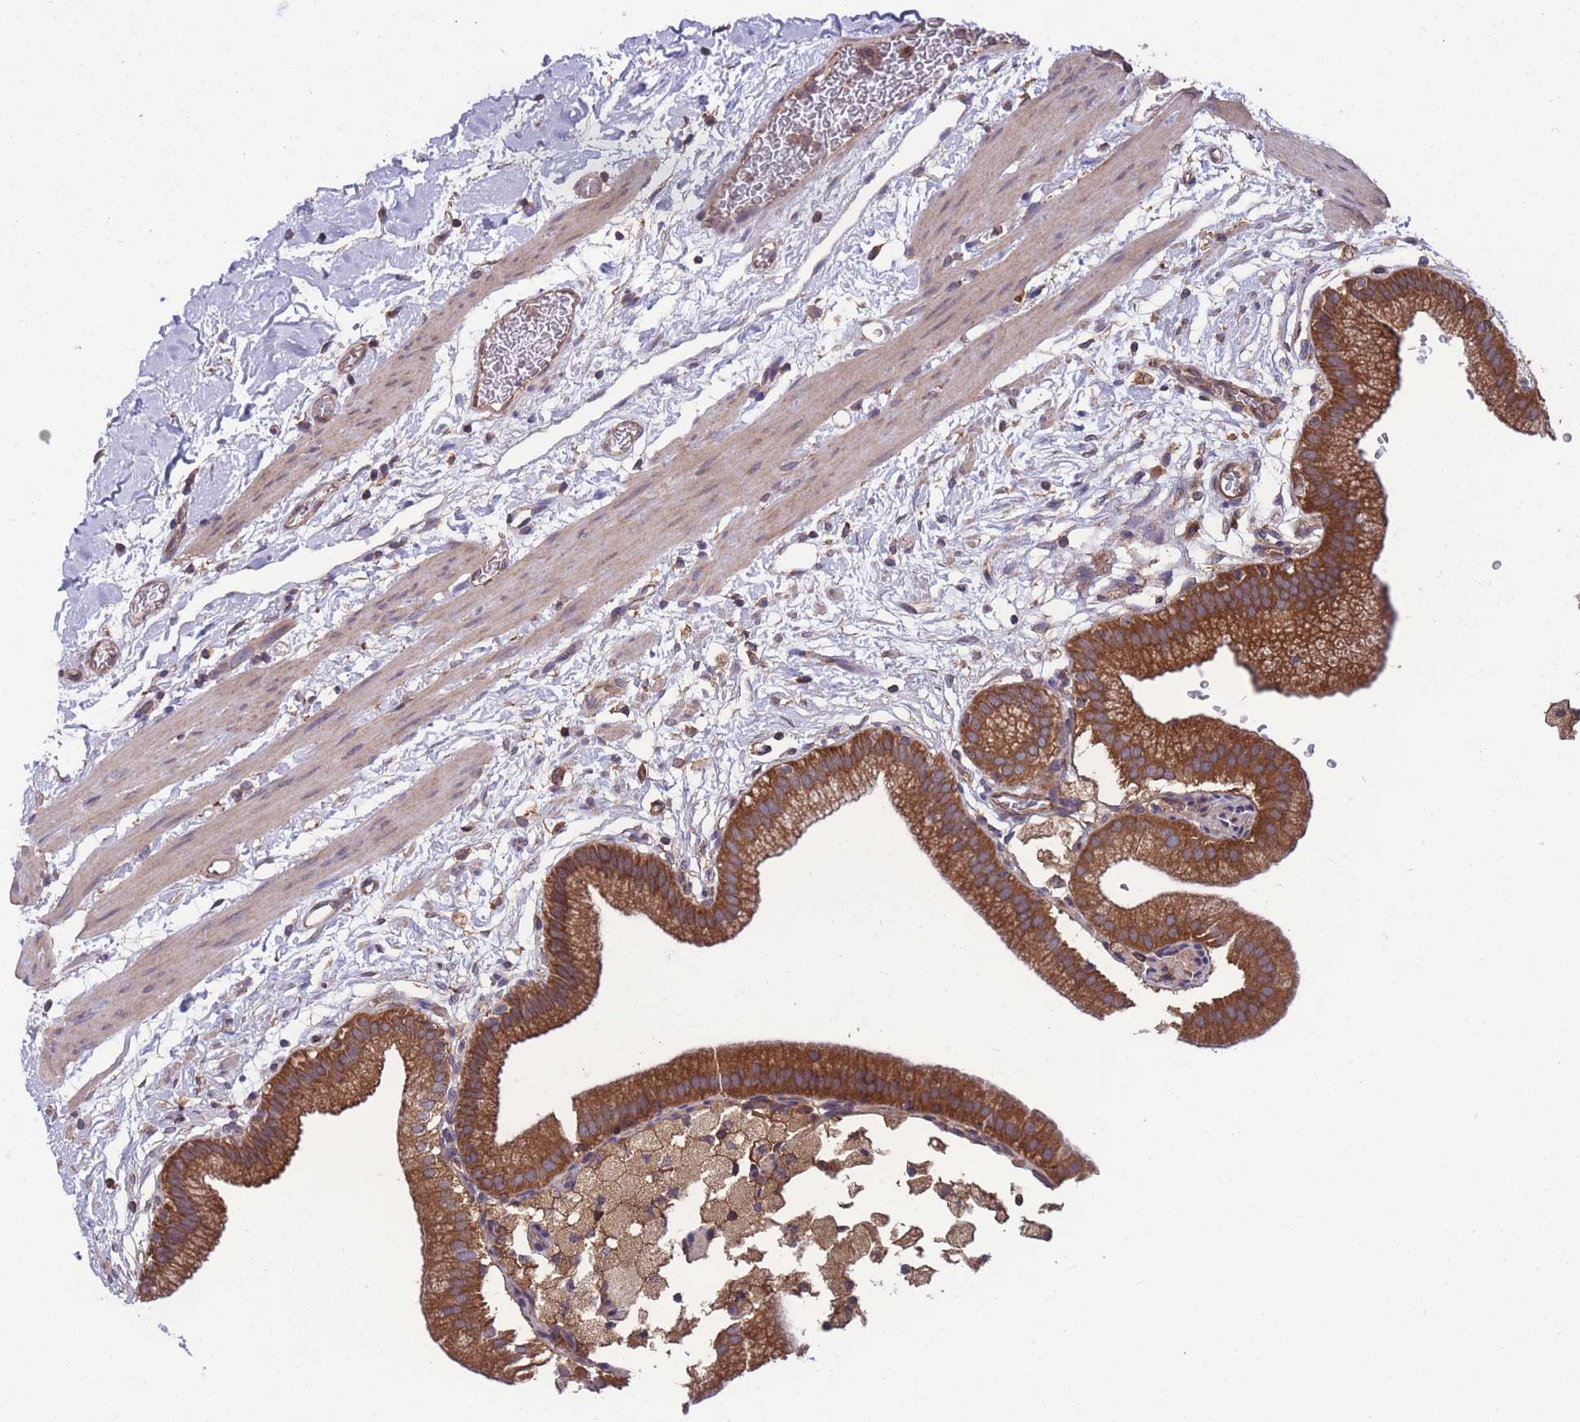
{"staining": {"intensity": "strong", "quantity": ">75%", "location": "cytoplasmic/membranous"}, "tissue": "gallbladder", "cell_type": "Glandular cells", "image_type": "normal", "snomed": [{"axis": "morphology", "description": "Normal tissue, NOS"}, {"axis": "topography", "description": "Gallbladder"}], "caption": "Strong cytoplasmic/membranous protein positivity is present in about >75% of glandular cells in gallbladder.", "gene": "ZPR1", "patient": {"sex": "male", "age": 55}}